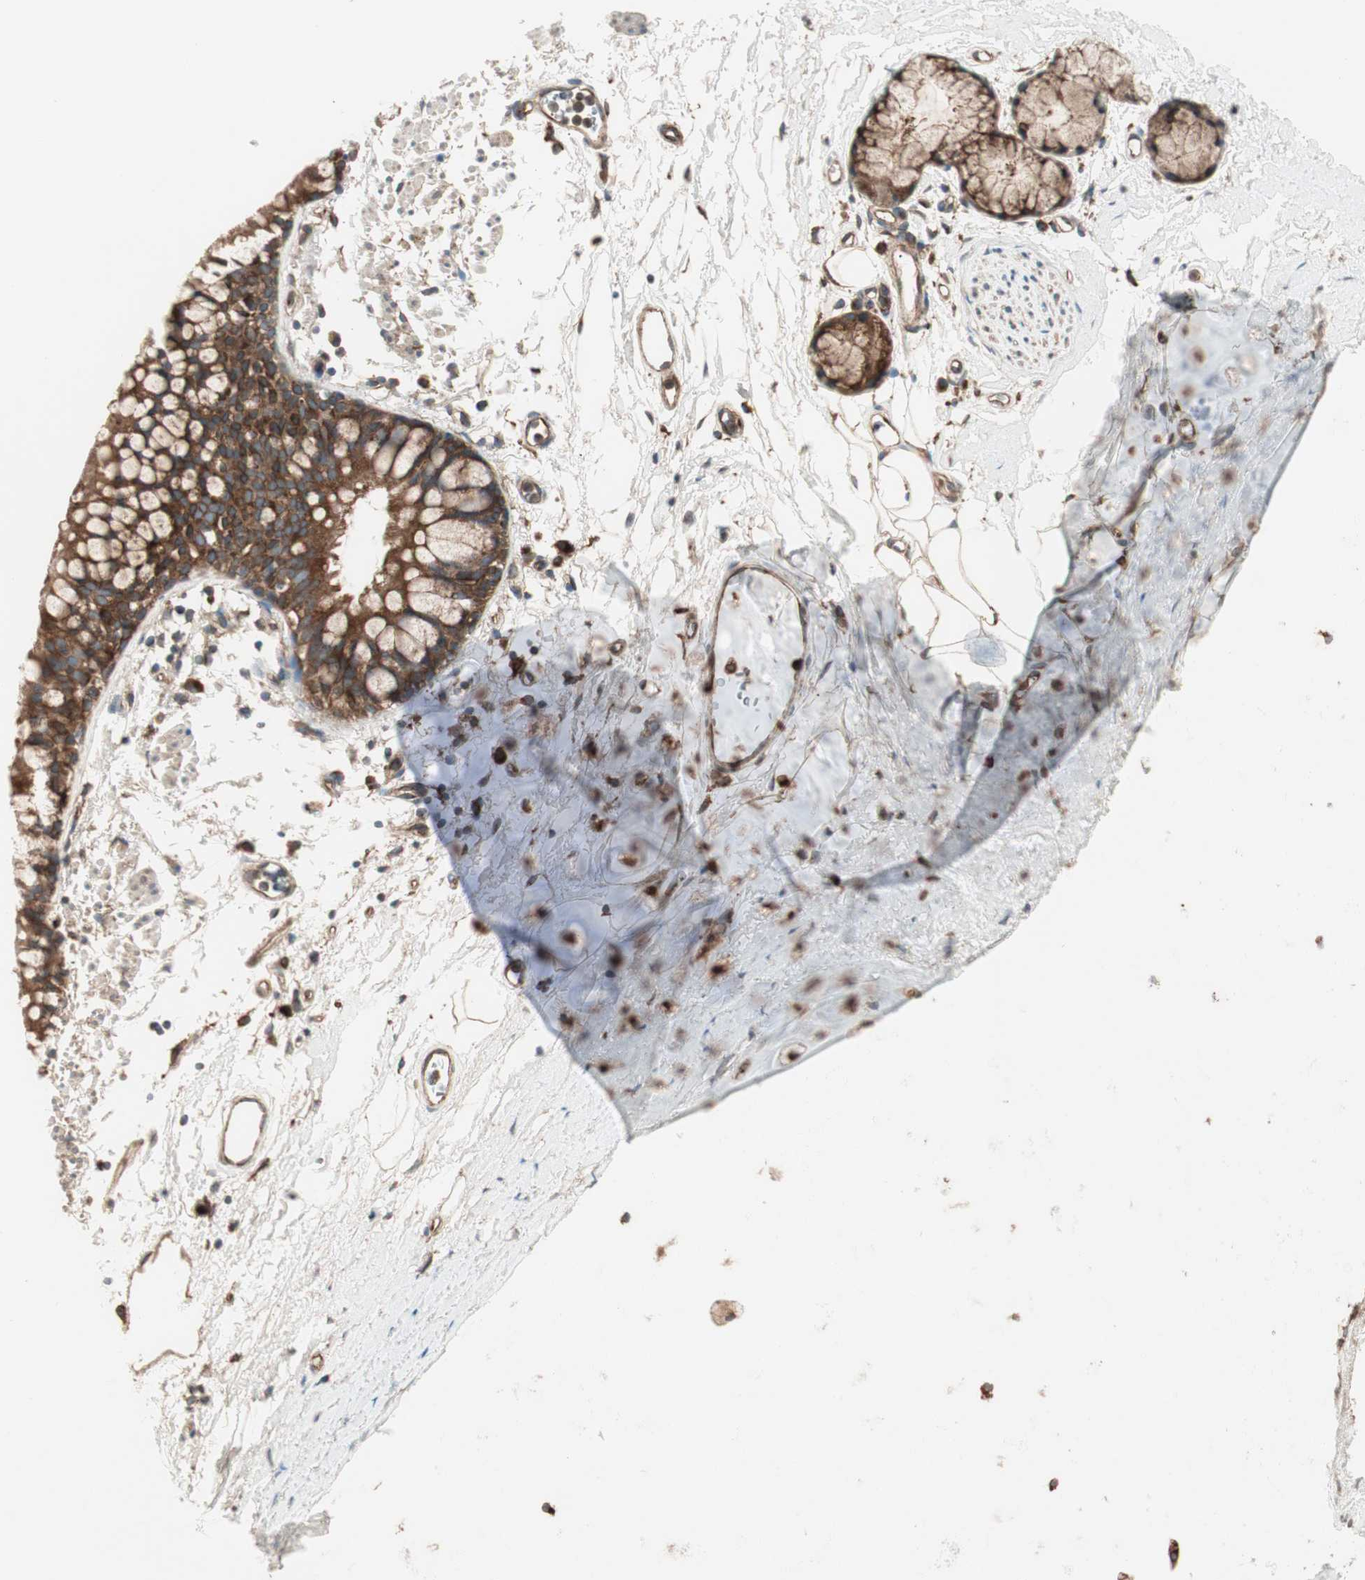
{"staining": {"intensity": "strong", "quantity": ">75%", "location": "cytoplasmic/membranous"}, "tissue": "bronchus", "cell_type": "Respiratory epithelial cells", "image_type": "normal", "snomed": [{"axis": "morphology", "description": "Normal tissue, NOS"}, {"axis": "topography", "description": "Bronchus"}], "caption": "Strong cytoplasmic/membranous expression is appreciated in about >75% of respiratory epithelial cells in unremarkable bronchus. (brown staining indicates protein expression, while blue staining denotes nuclei).", "gene": "RAB5A", "patient": {"sex": "female", "age": 73}}